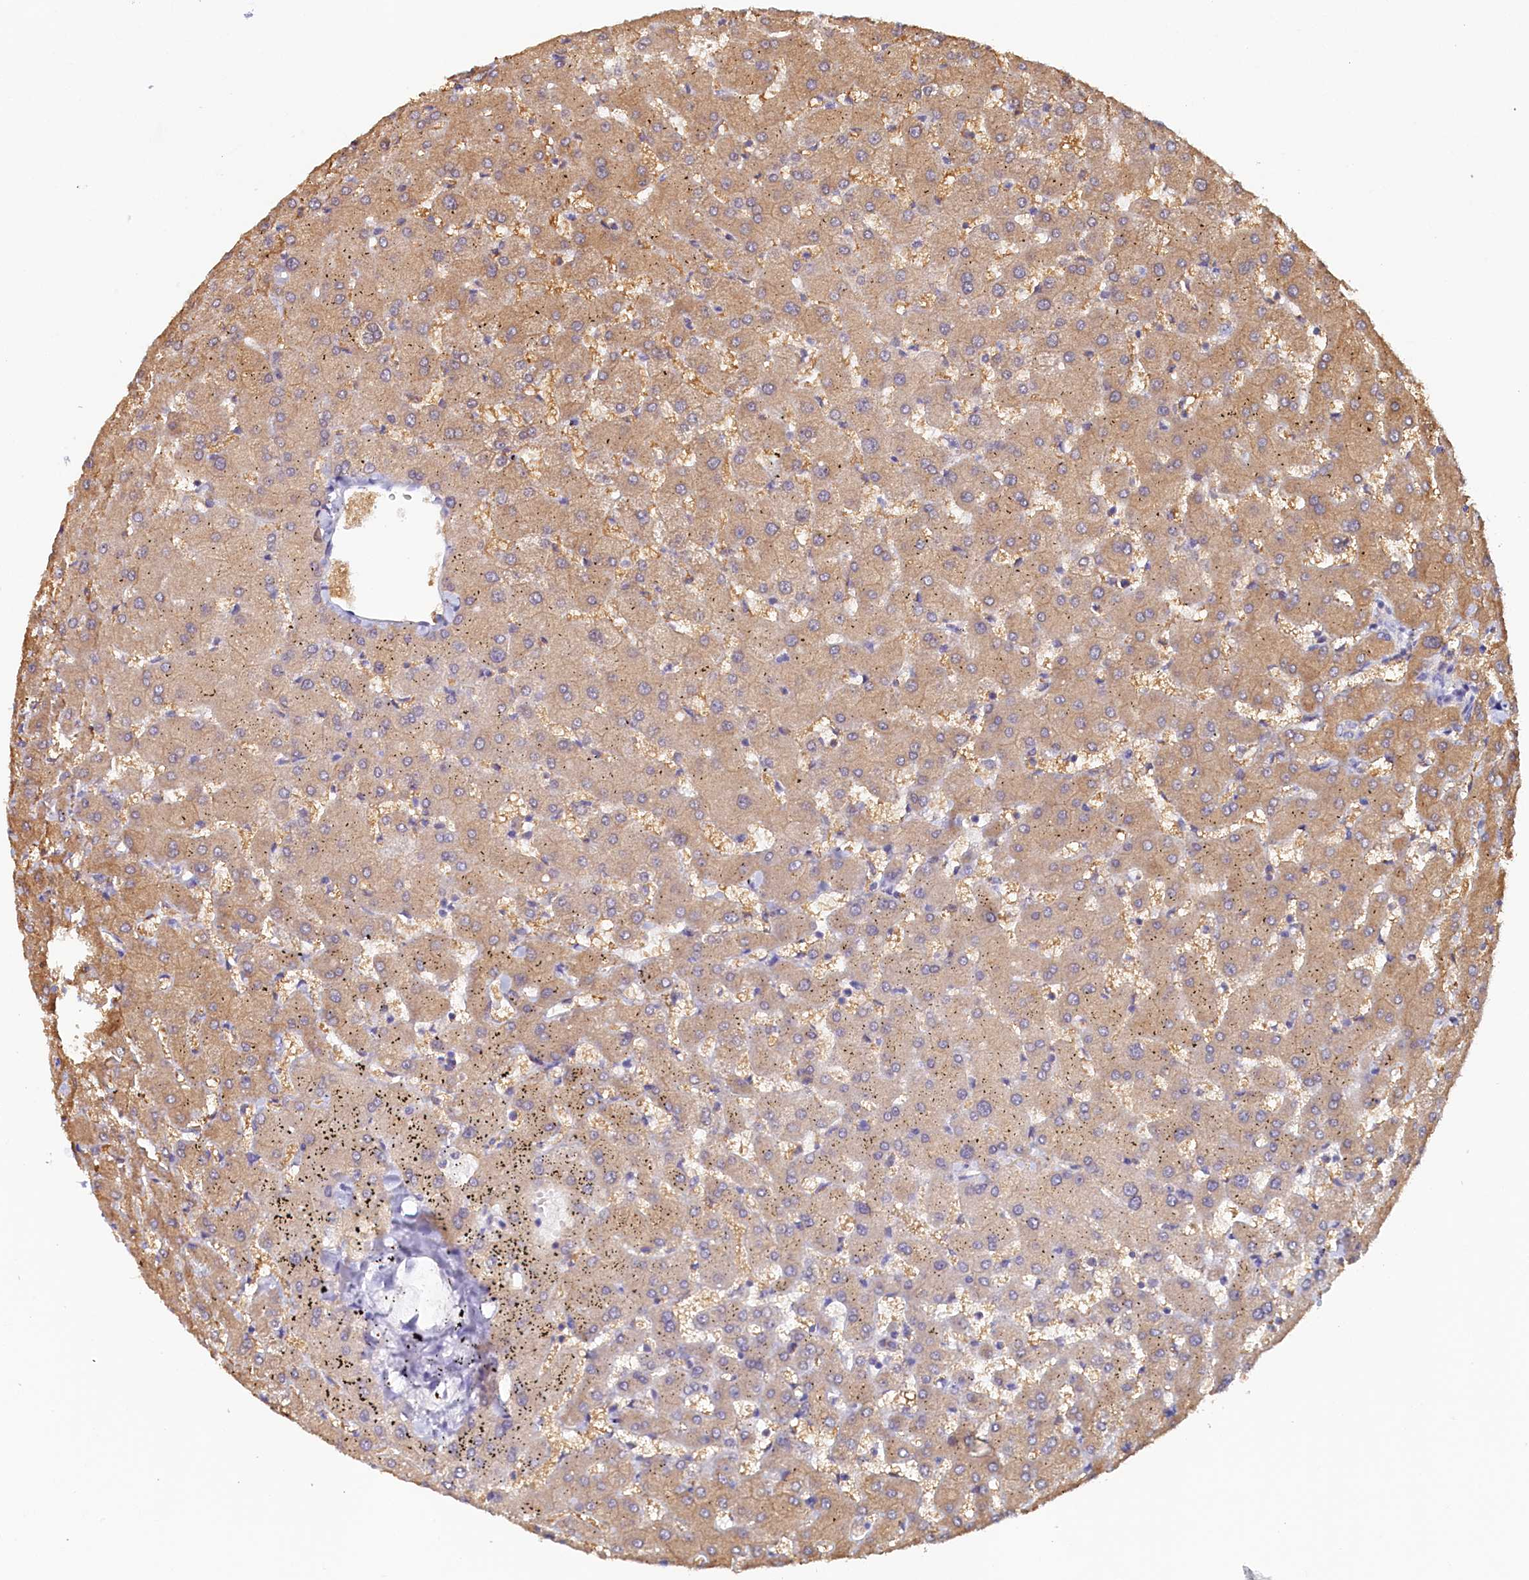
{"staining": {"intensity": "negative", "quantity": "none", "location": "none"}, "tissue": "liver", "cell_type": "Cholangiocytes", "image_type": "normal", "snomed": [{"axis": "morphology", "description": "Normal tissue, NOS"}, {"axis": "topography", "description": "Liver"}], "caption": "IHC image of unremarkable liver stained for a protein (brown), which displays no positivity in cholangiocytes. (Brightfield microscopy of DAB (3,3'-diaminobenzidine) IHC at high magnification).", "gene": "MOSPD3", "patient": {"sex": "female", "age": 63}}